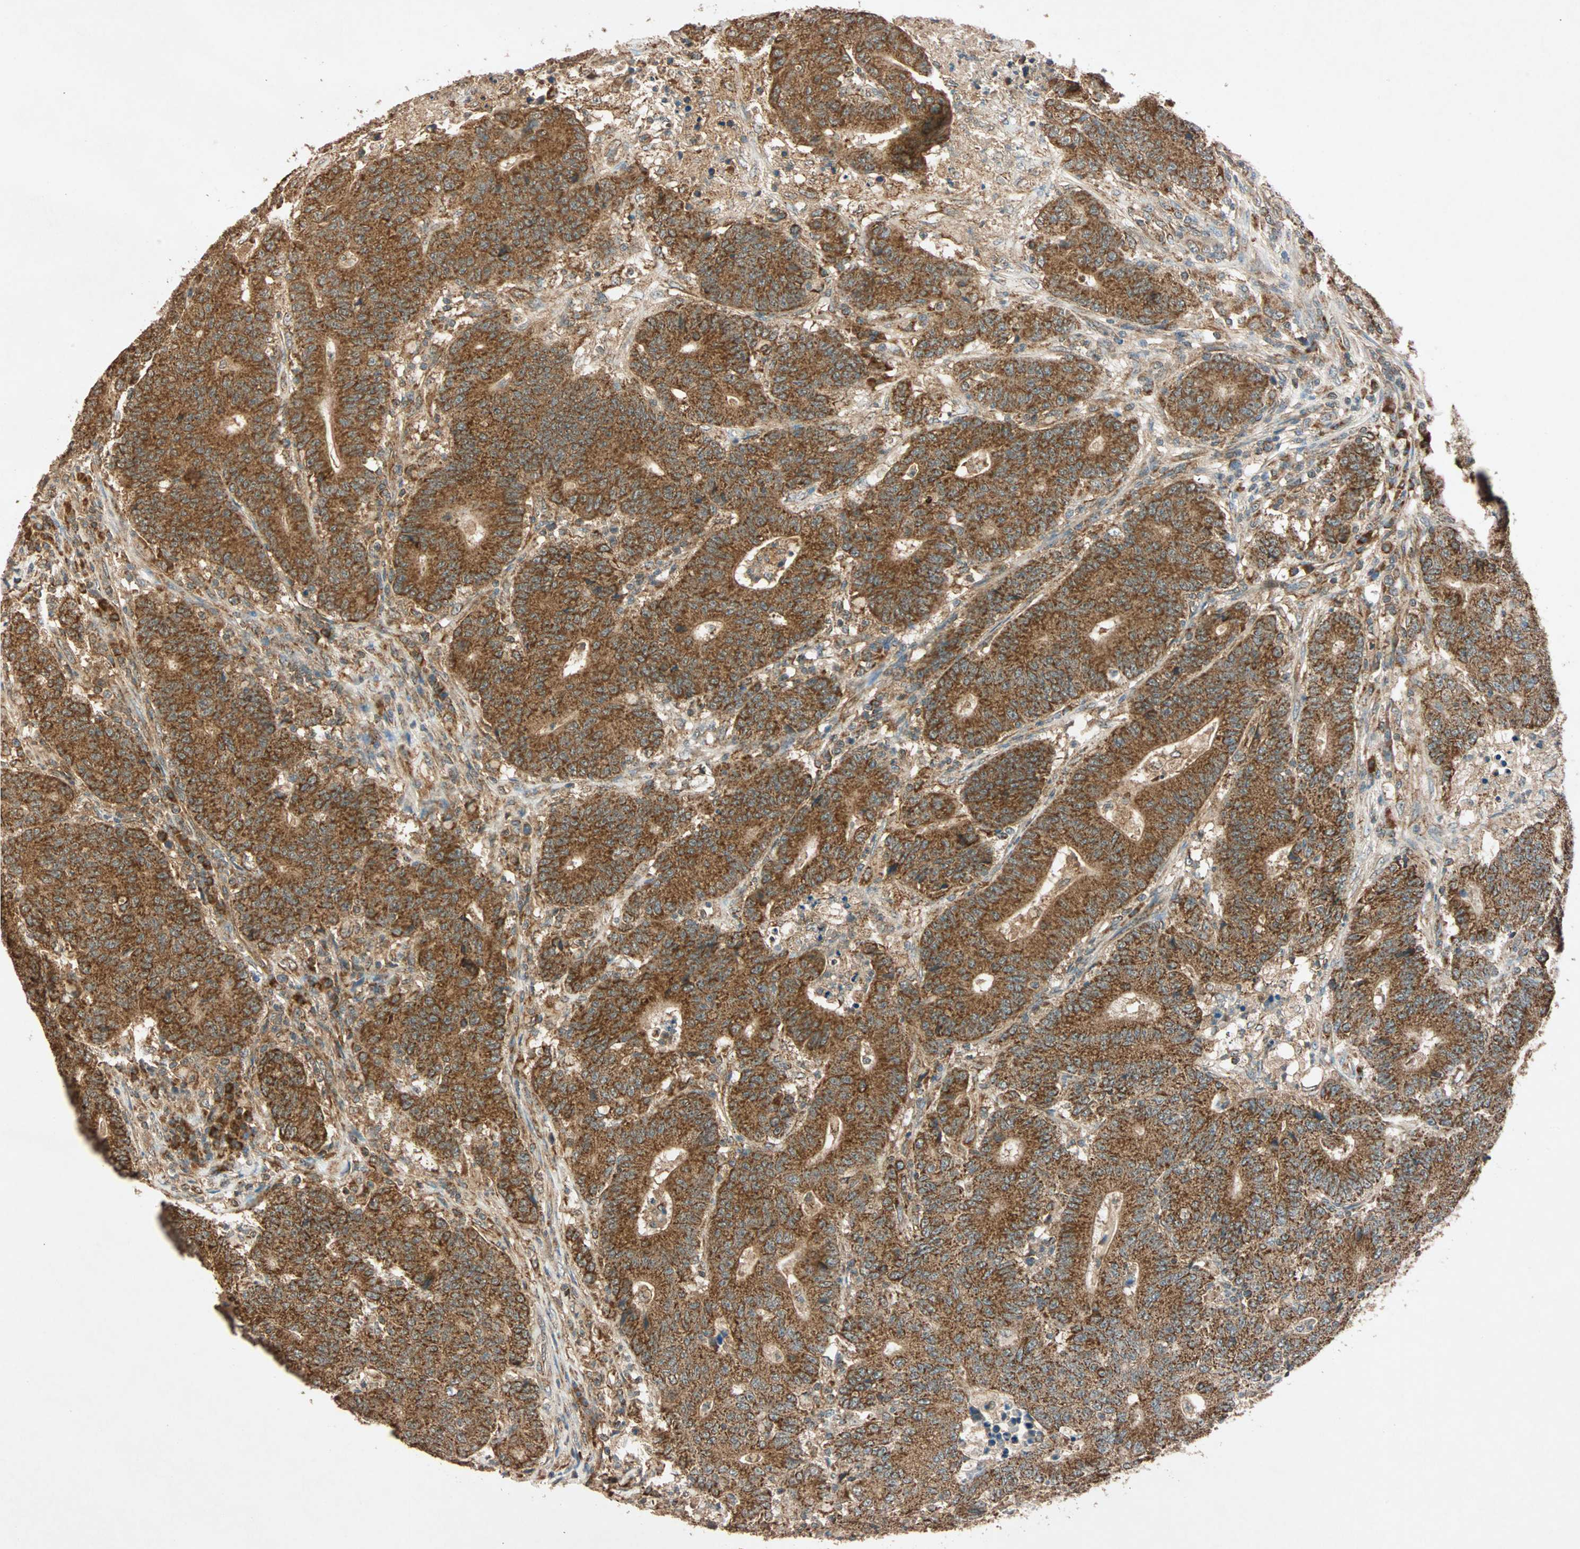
{"staining": {"intensity": "strong", "quantity": ">75%", "location": "cytoplasmic/membranous"}, "tissue": "colorectal cancer", "cell_type": "Tumor cells", "image_type": "cancer", "snomed": [{"axis": "morphology", "description": "Normal tissue, NOS"}, {"axis": "morphology", "description": "Adenocarcinoma, NOS"}, {"axis": "topography", "description": "Colon"}], "caption": "Immunohistochemical staining of human colorectal cancer displays strong cytoplasmic/membranous protein expression in about >75% of tumor cells.", "gene": "MAPK1", "patient": {"sex": "female", "age": 75}}